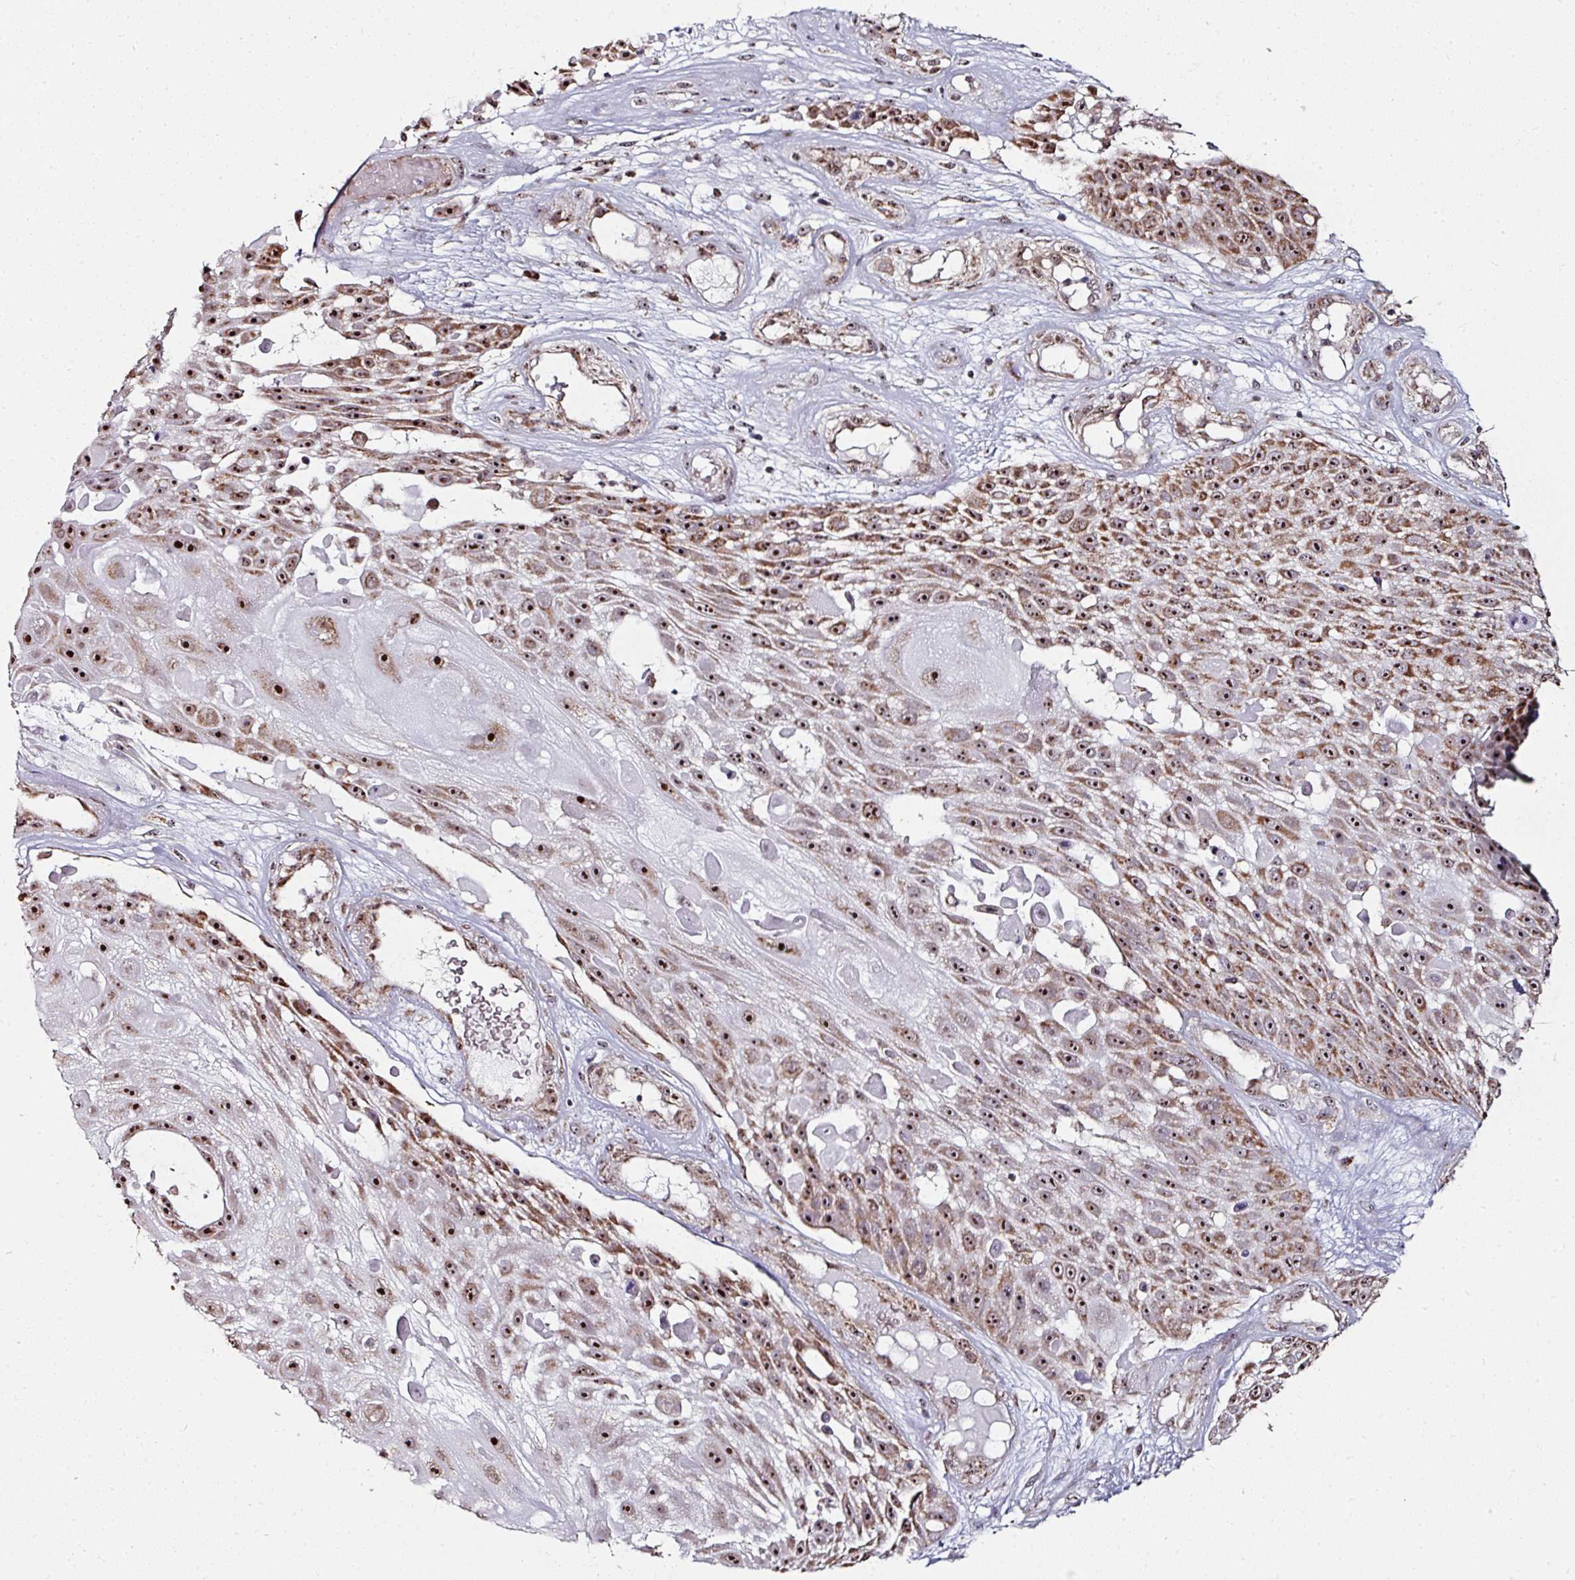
{"staining": {"intensity": "strong", "quantity": "25%-75%", "location": "cytoplasmic/membranous,nuclear"}, "tissue": "skin cancer", "cell_type": "Tumor cells", "image_type": "cancer", "snomed": [{"axis": "morphology", "description": "Squamous cell carcinoma, NOS"}, {"axis": "topography", "description": "Skin"}], "caption": "Brown immunohistochemical staining in squamous cell carcinoma (skin) displays strong cytoplasmic/membranous and nuclear expression in about 25%-75% of tumor cells. (IHC, brightfield microscopy, high magnification).", "gene": "NACC2", "patient": {"sex": "female", "age": 86}}